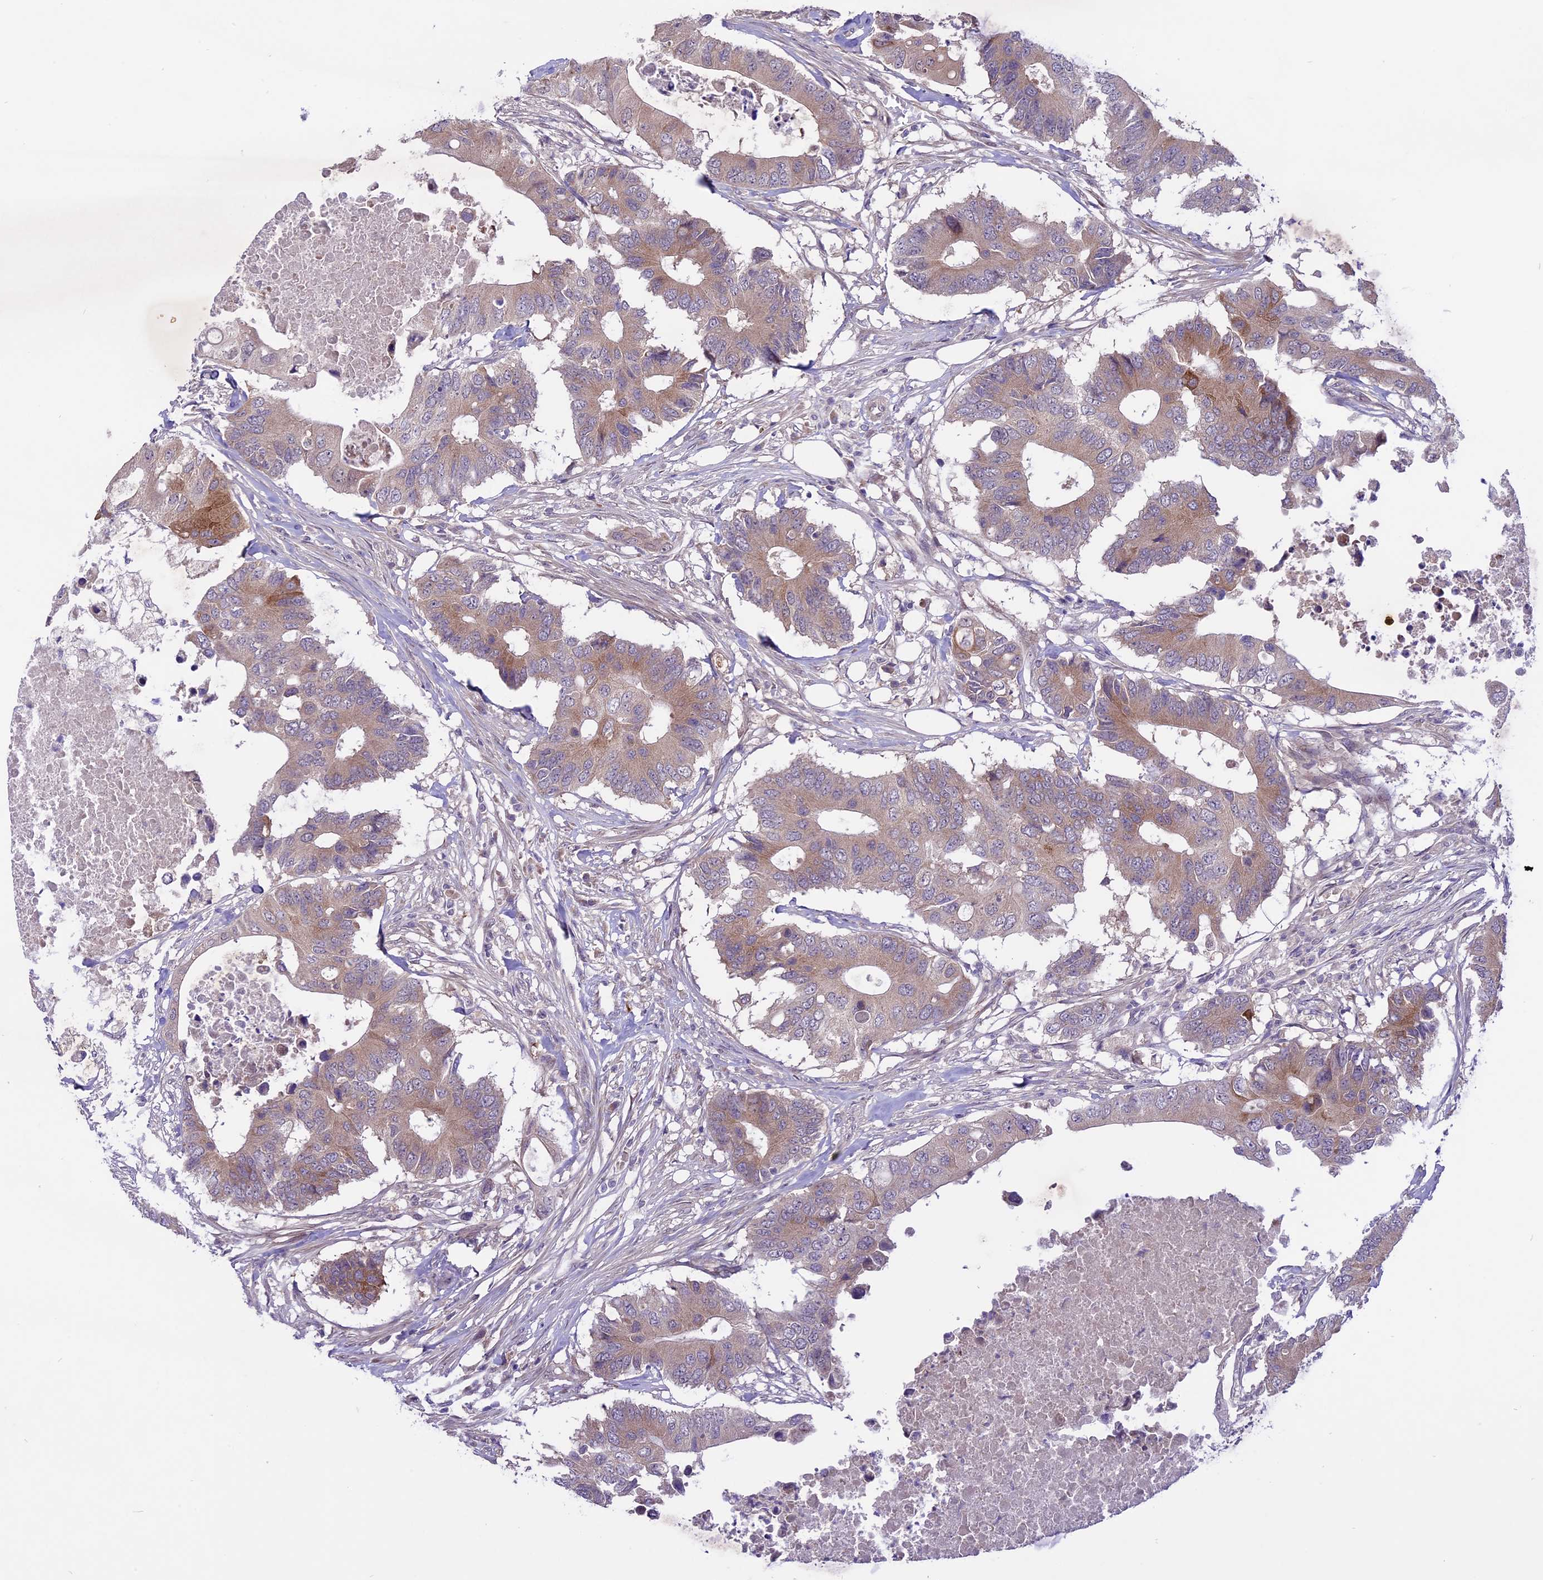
{"staining": {"intensity": "weak", "quantity": "25%-75%", "location": "cytoplasmic/membranous"}, "tissue": "colorectal cancer", "cell_type": "Tumor cells", "image_type": "cancer", "snomed": [{"axis": "morphology", "description": "Adenocarcinoma, NOS"}, {"axis": "topography", "description": "Colon"}], "caption": "Tumor cells reveal low levels of weak cytoplasmic/membranous staining in approximately 25%-75% of cells in colorectal adenocarcinoma.", "gene": "SPRED1", "patient": {"sex": "male", "age": 71}}